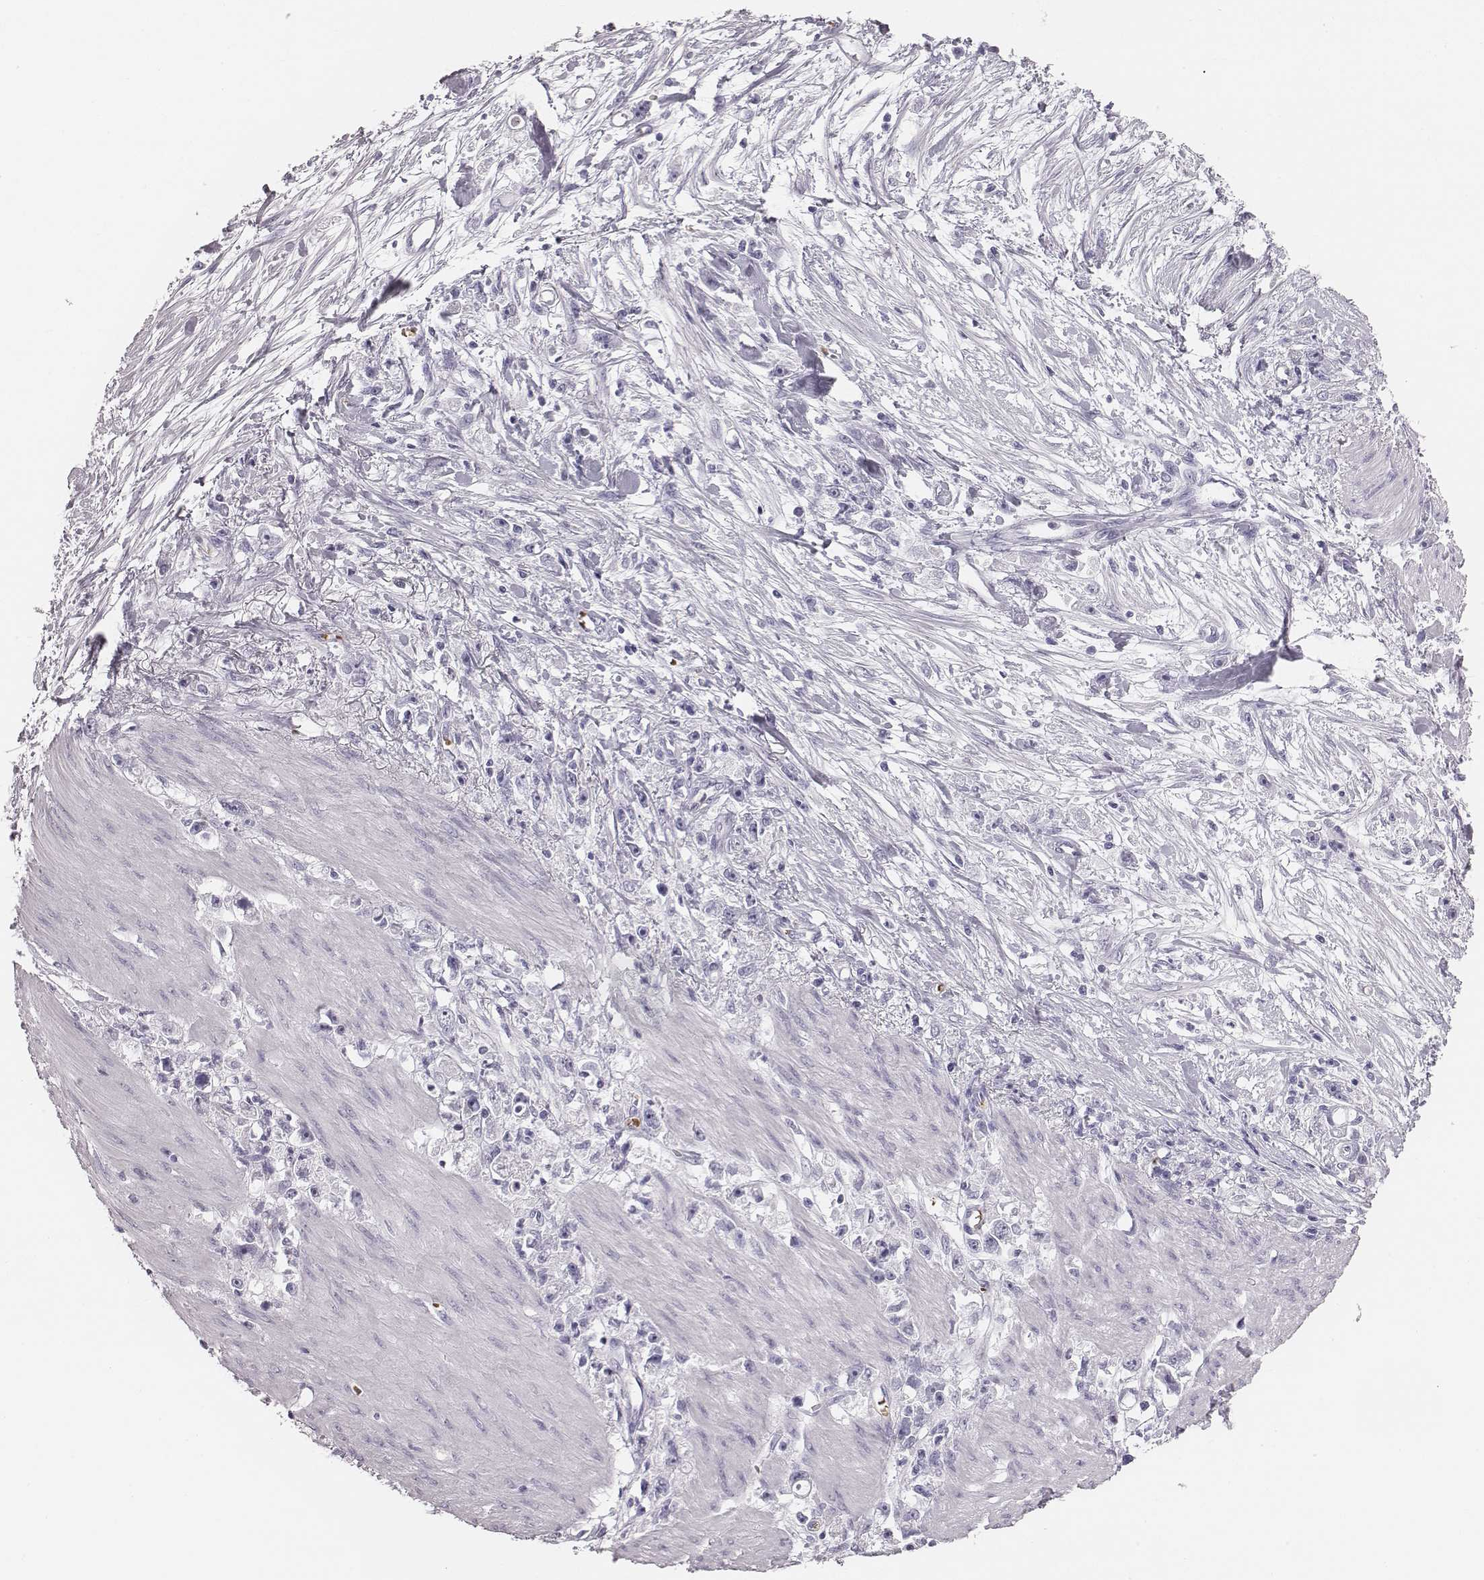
{"staining": {"intensity": "negative", "quantity": "none", "location": "none"}, "tissue": "stomach cancer", "cell_type": "Tumor cells", "image_type": "cancer", "snomed": [{"axis": "morphology", "description": "Adenocarcinoma, NOS"}, {"axis": "topography", "description": "Stomach"}], "caption": "The histopathology image exhibits no significant expression in tumor cells of stomach adenocarcinoma.", "gene": "HBZ", "patient": {"sex": "female", "age": 59}}